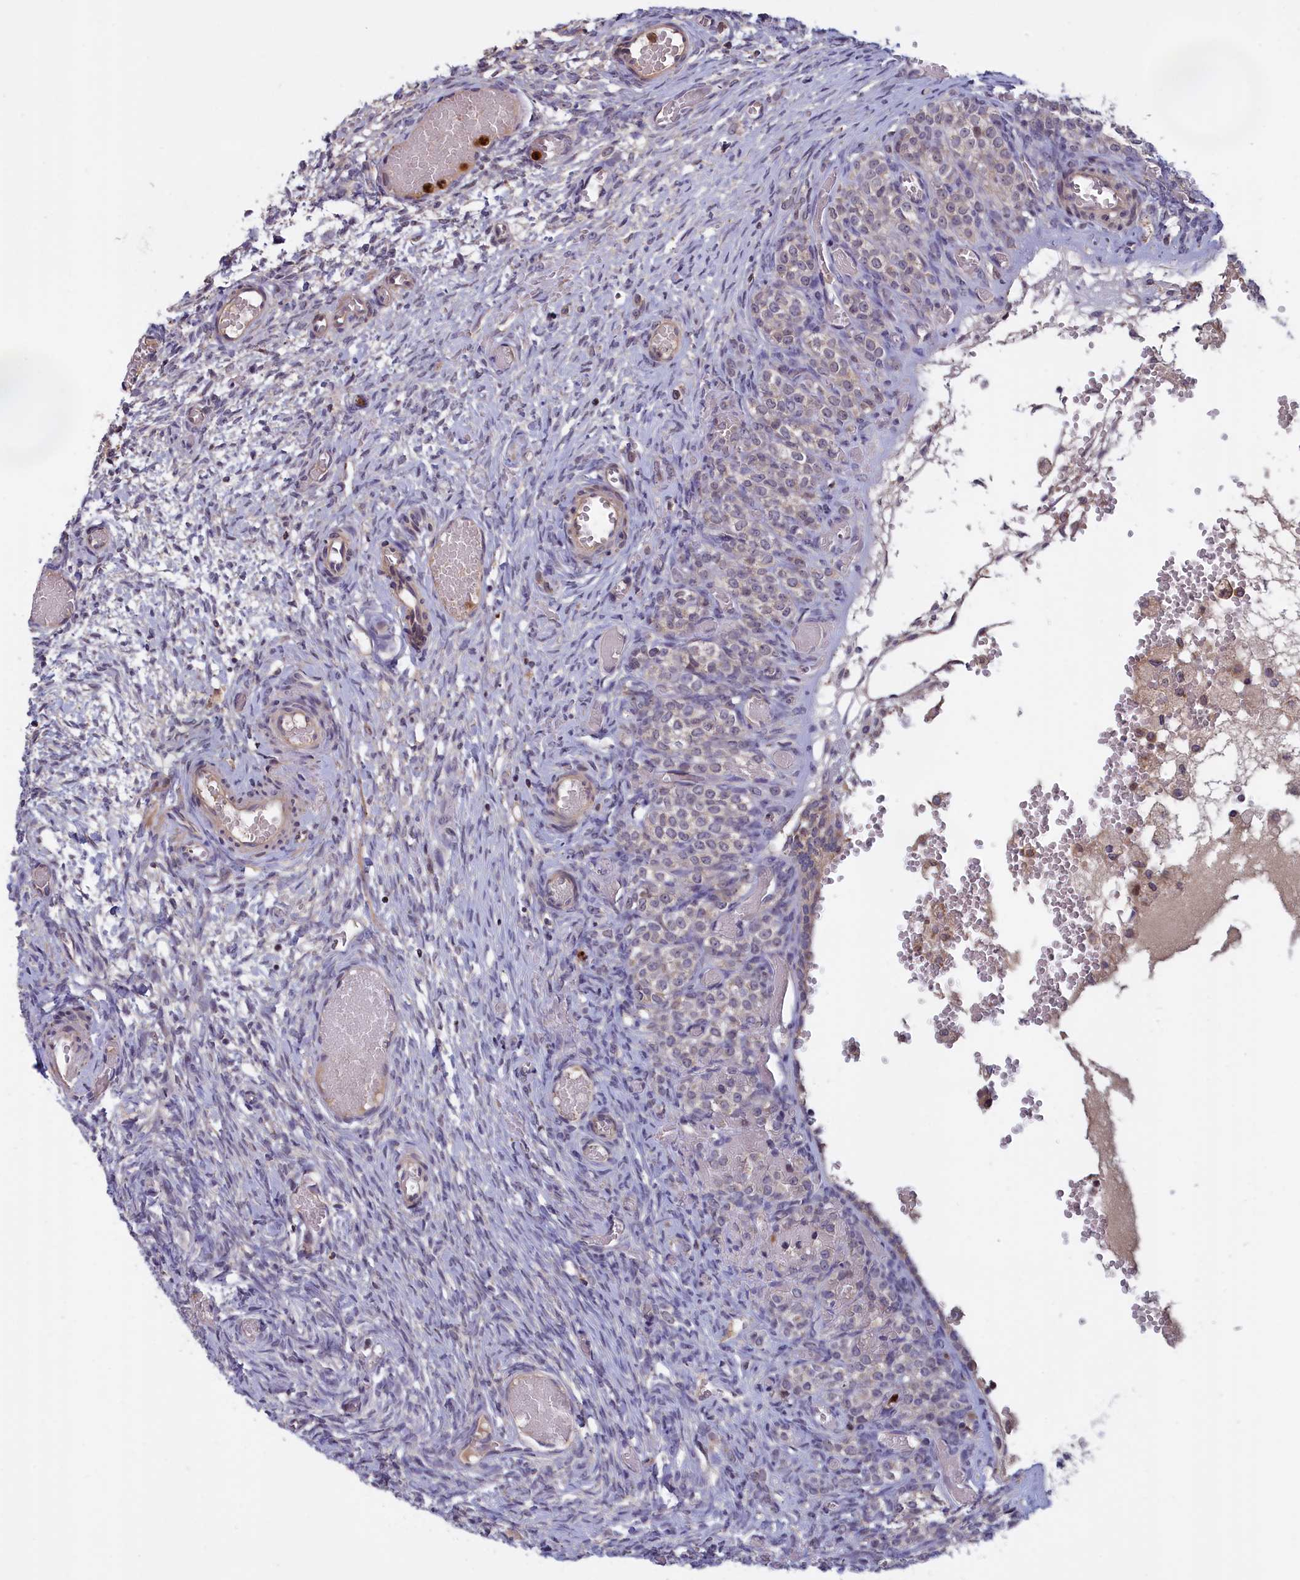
{"staining": {"intensity": "weak", "quantity": "25%-75%", "location": "cytoplasmic/membranous"}, "tissue": "ovary", "cell_type": "Follicle cells", "image_type": "normal", "snomed": [{"axis": "morphology", "description": "Adenocarcinoma, NOS"}, {"axis": "topography", "description": "Endometrium"}], "caption": "Immunohistochemical staining of normal ovary demonstrates low levels of weak cytoplasmic/membranous staining in about 25%-75% of follicle cells.", "gene": "EPB41L4B", "patient": {"sex": "female", "age": 32}}